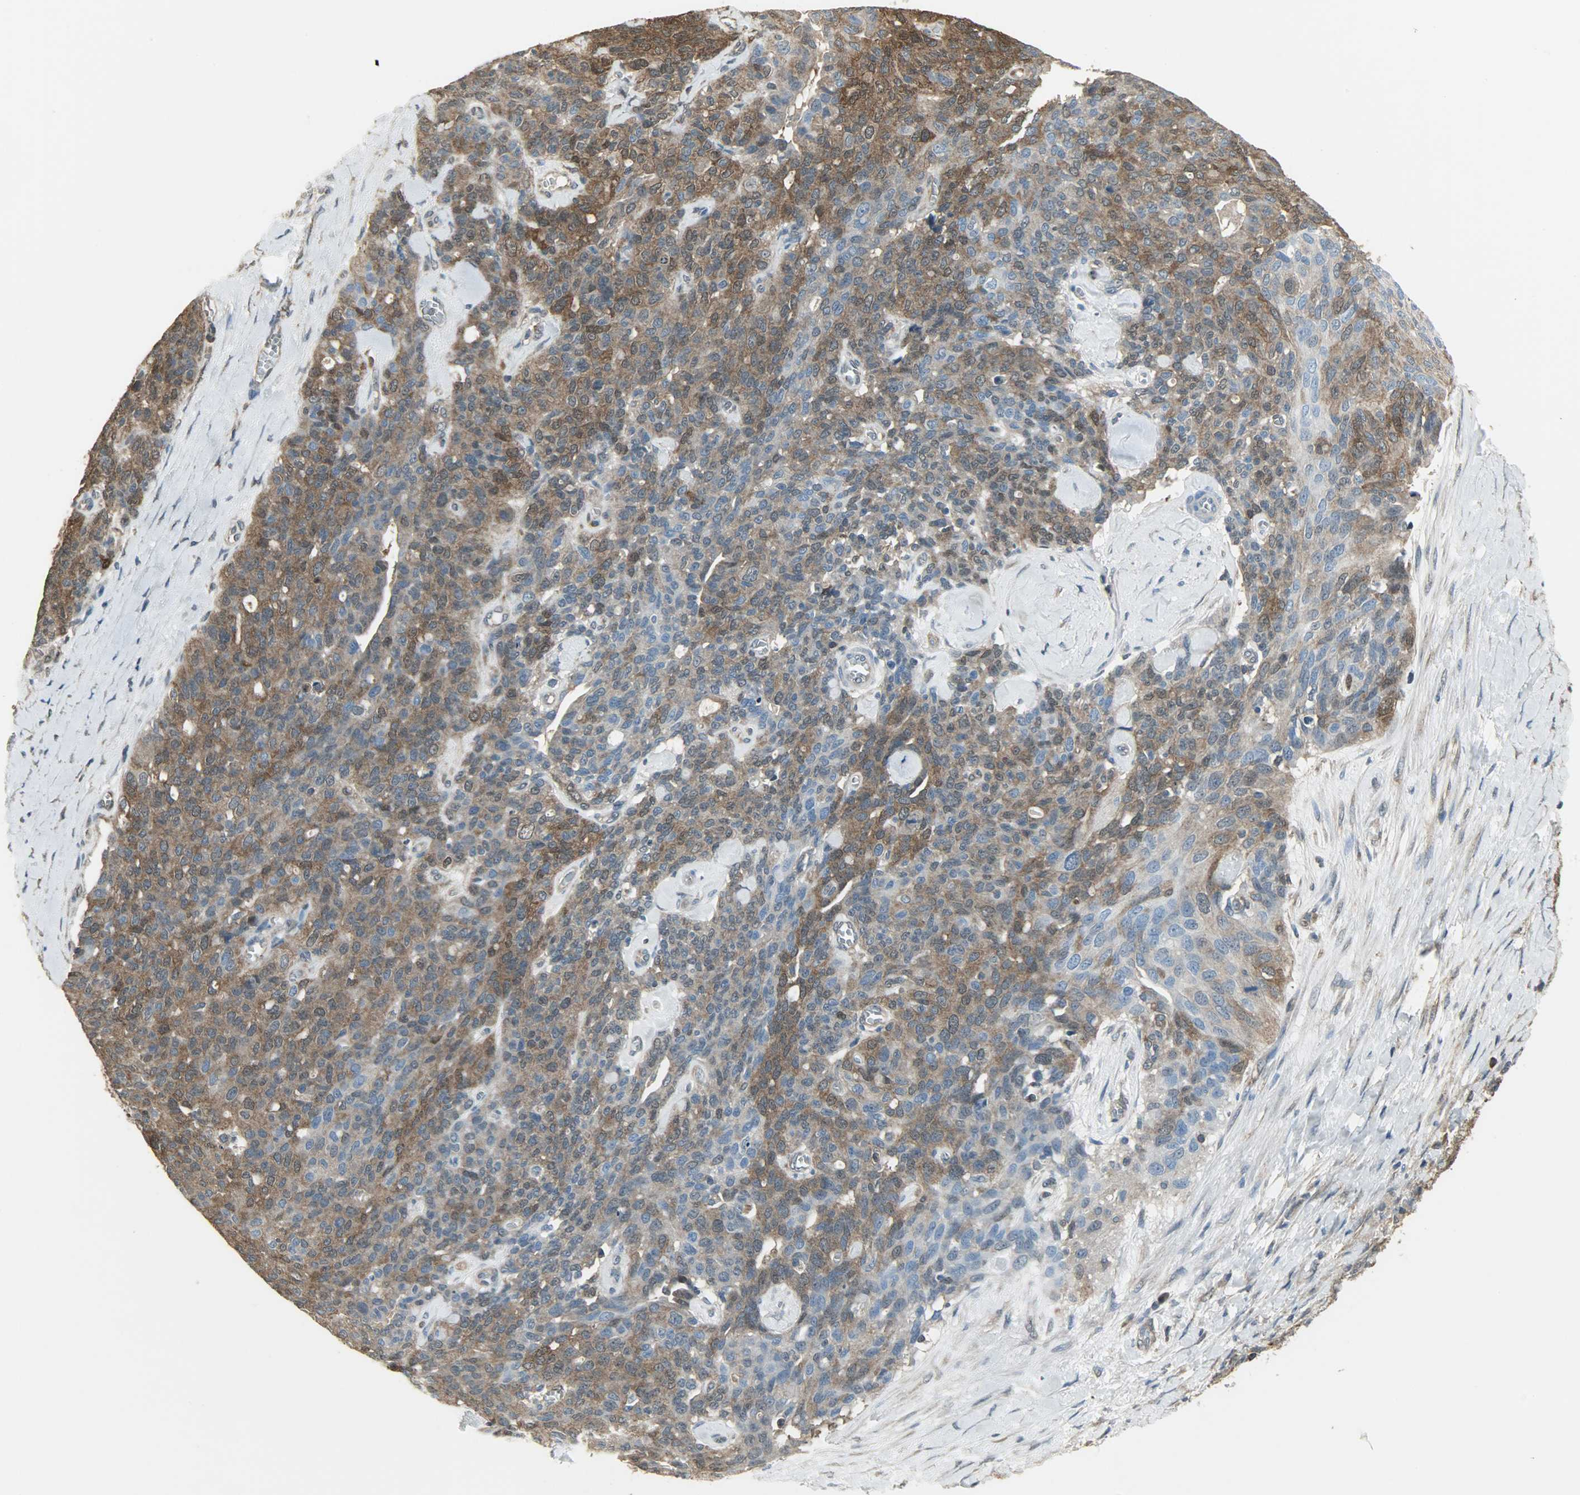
{"staining": {"intensity": "moderate", "quantity": "25%-75%", "location": "cytoplasmic/membranous,nuclear"}, "tissue": "ovarian cancer", "cell_type": "Tumor cells", "image_type": "cancer", "snomed": [{"axis": "morphology", "description": "Carcinoma, endometroid"}, {"axis": "topography", "description": "Ovary"}], "caption": "Immunohistochemistry histopathology image of ovarian endometroid carcinoma stained for a protein (brown), which demonstrates medium levels of moderate cytoplasmic/membranous and nuclear positivity in approximately 25%-75% of tumor cells.", "gene": "LDHB", "patient": {"sex": "female", "age": 60}}